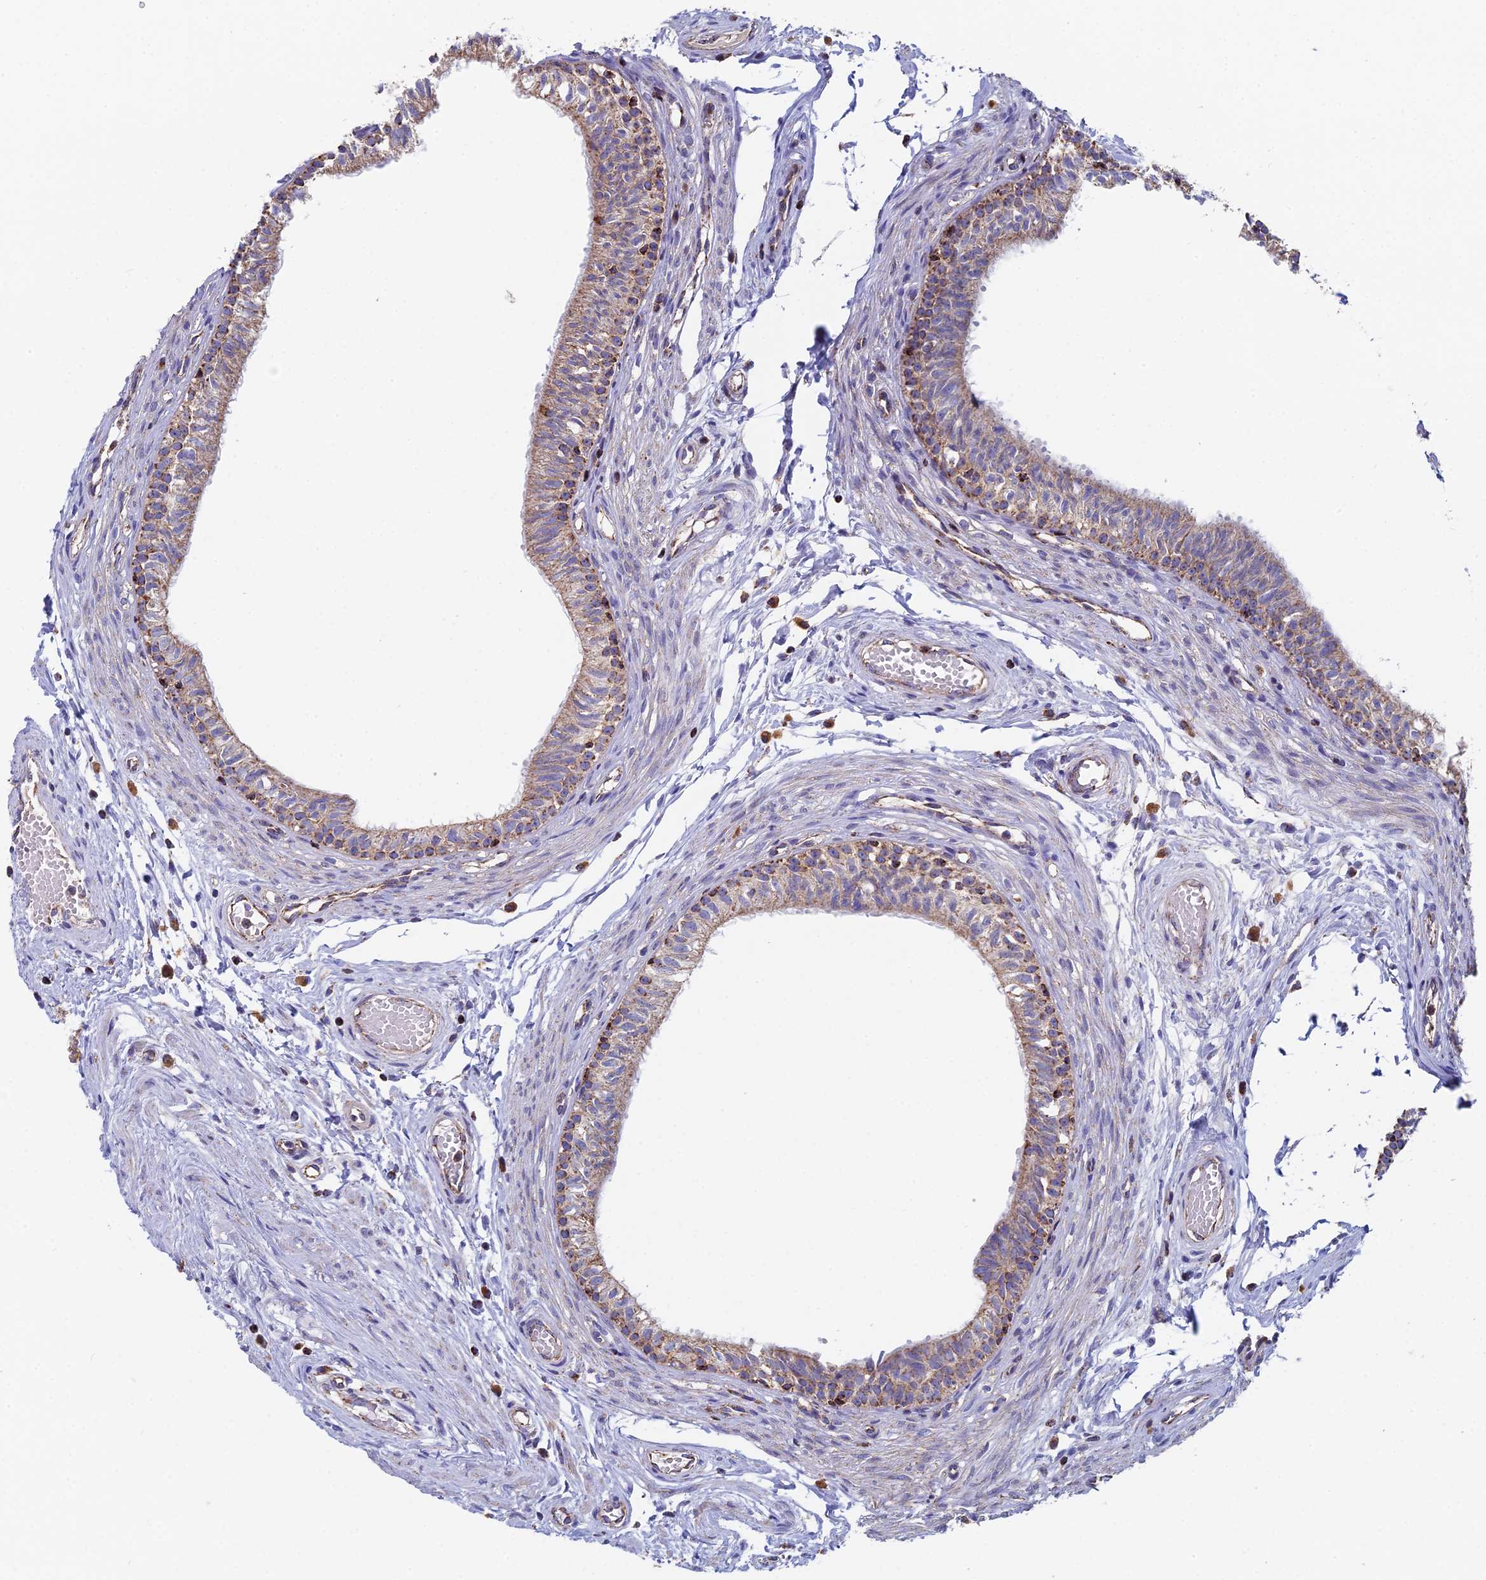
{"staining": {"intensity": "moderate", "quantity": "<25%", "location": "cytoplasmic/membranous"}, "tissue": "epididymis", "cell_type": "Glandular cells", "image_type": "normal", "snomed": [{"axis": "morphology", "description": "Normal tissue, NOS"}, {"axis": "topography", "description": "Epididymis, spermatic cord, NOS"}], "caption": "A brown stain shows moderate cytoplasmic/membranous expression of a protein in glandular cells of unremarkable epididymis. Using DAB (3,3'-diaminobenzidine) (brown) and hematoxylin (blue) stains, captured at high magnification using brightfield microscopy.", "gene": "SPOCK2", "patient": {"sex": "male", "age": 22}}